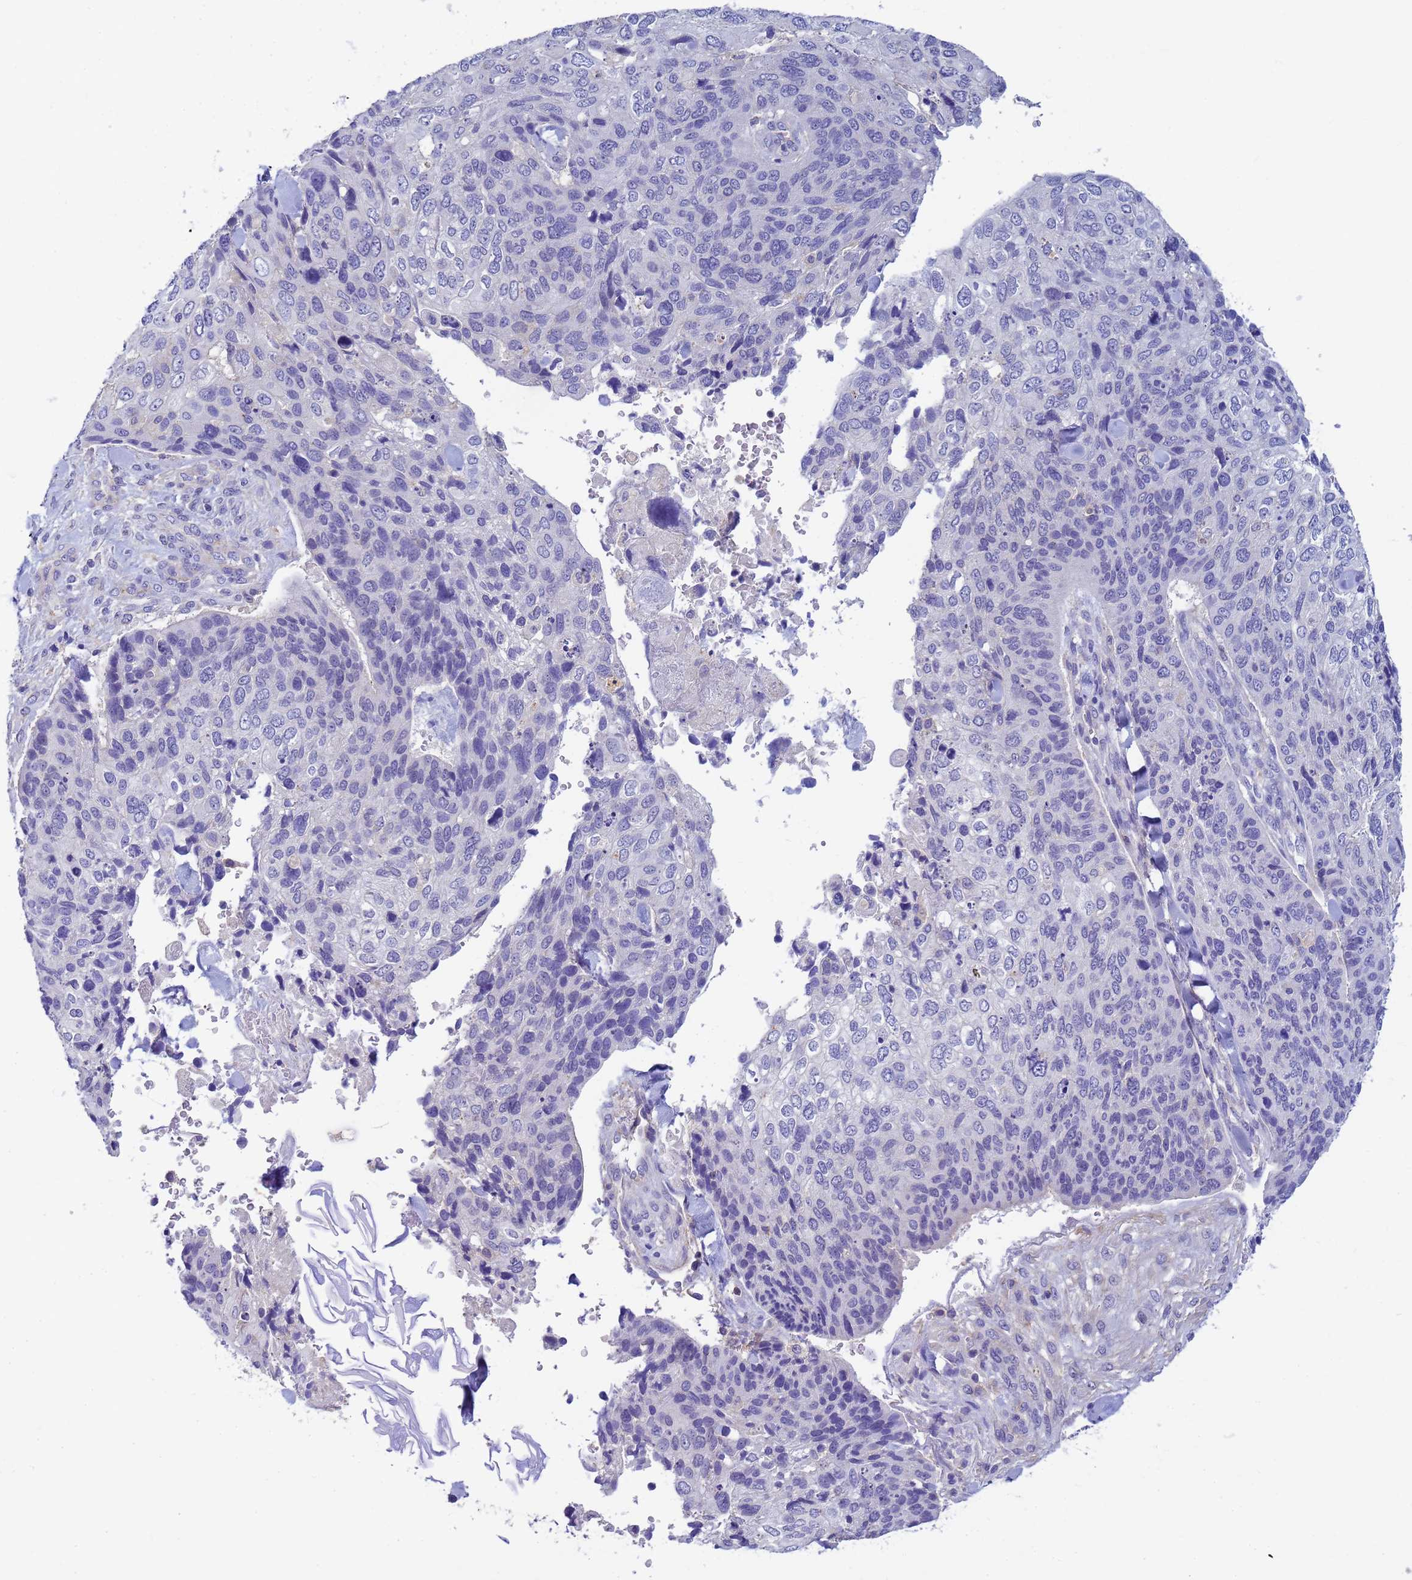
{"staining": {"intensity": "negative", "quantity": "none", "location": "none"}, "tissue": "skin cancer", "cell_type": "Tumor cells", "image_type": "cancer", "snomed": [{"axis": "morphology", "description": "Basal cell carcinoma"}, {"axis": "topography", "description": "Skin"}], "caption": "Tumor cells show no significant protein positivity in basal cell carcinoma (skin).", "gene": "KLHL13", "patient": {"sex": "female", "age": 74}}